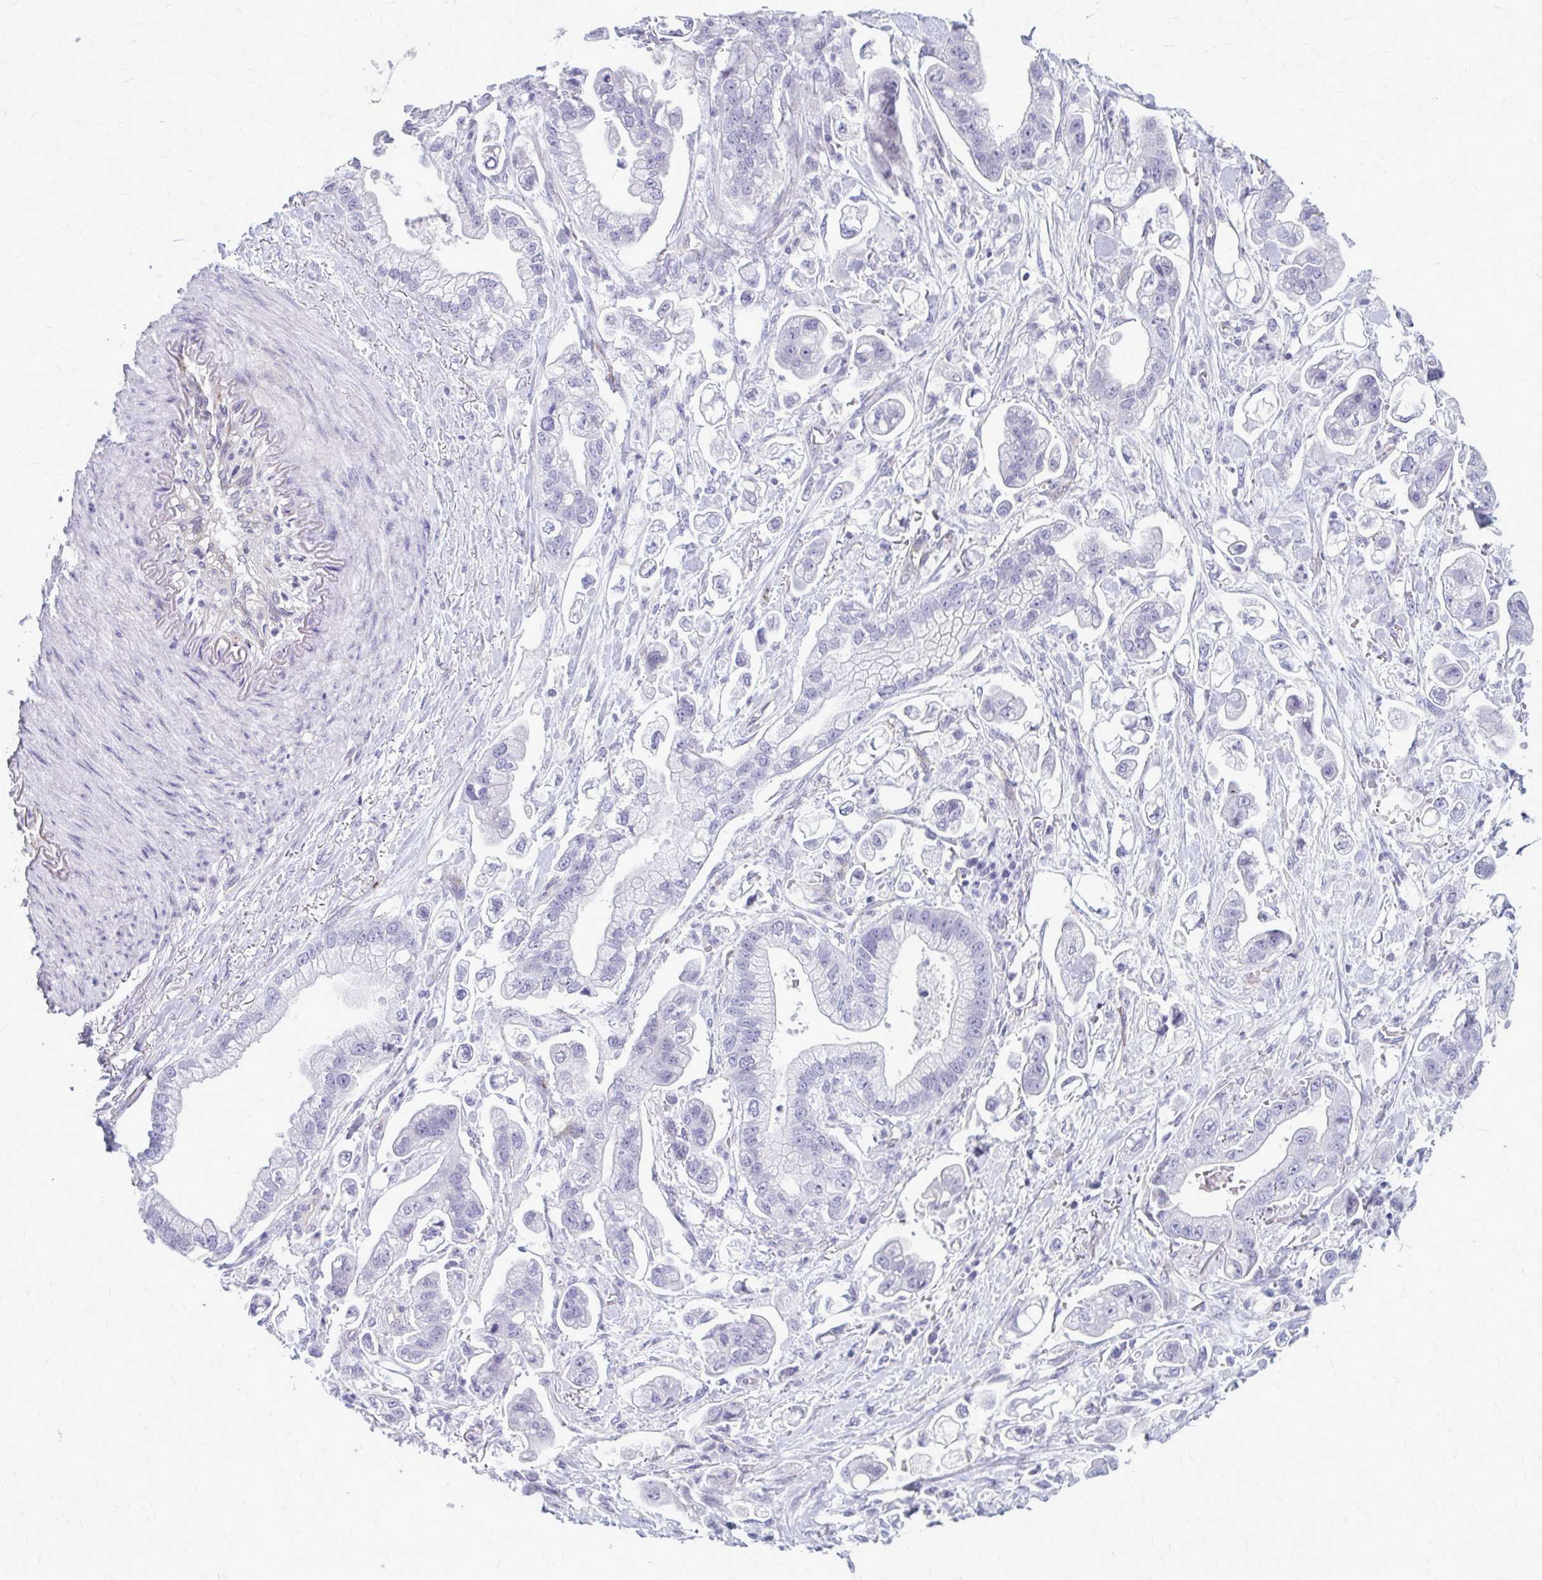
{"staining": {"intensity": "negative", "quantity": "none", "location": "none"}, "tissue": "stomach cancer", "cell_type": "Tumor cells", "image_type": "cancer", "snomed": [{"axis": "morphology", "description": "Adenocarcinoma, NOS"}, {"axis": "topography", "description": "Stomach"}], "caption": "Immunohistochemistry (IHC) image of human stomach cancer stained for a protein (brown), which shows no staining in tumor cells.", "gene": "CASQ2", "patient": {"sex": "male", "age": 62}}